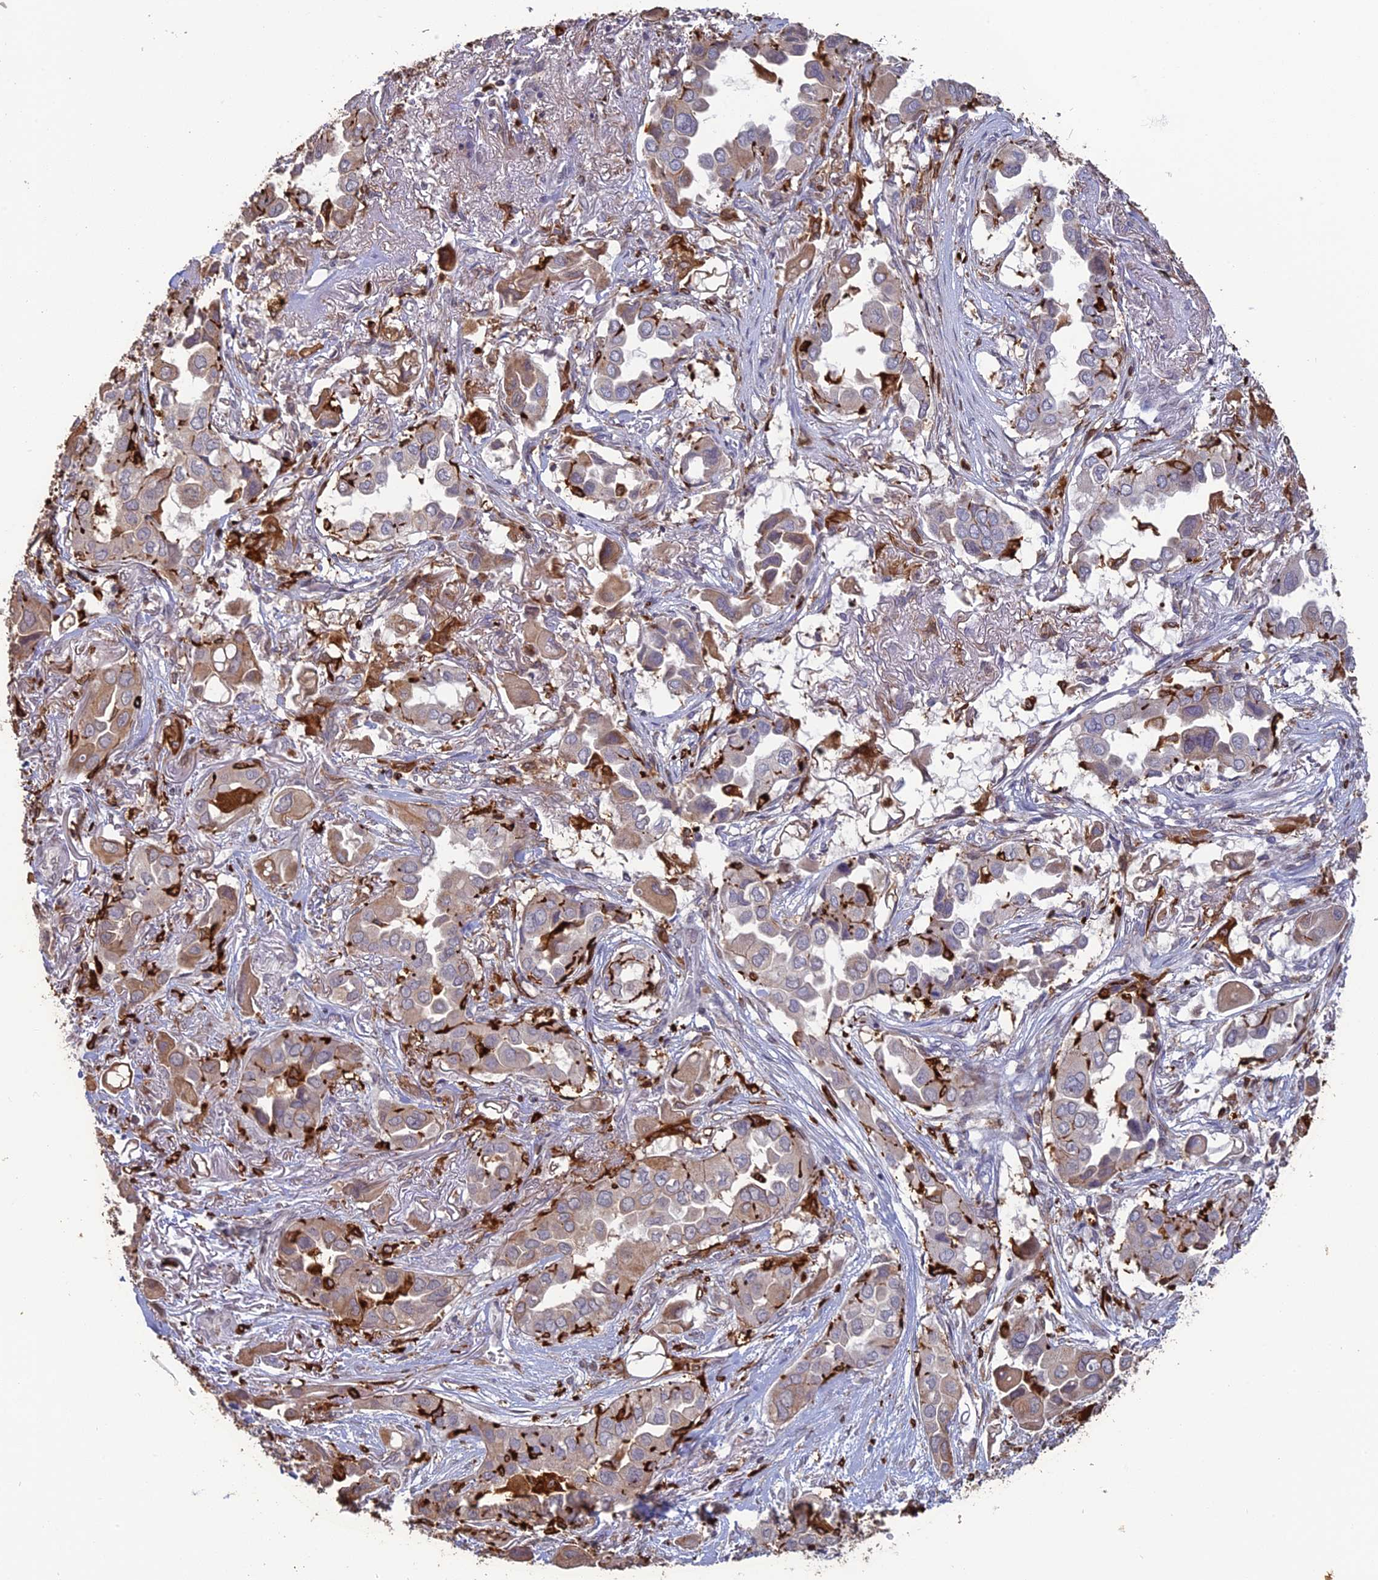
{"staining": {"intensity": "weak", "quantity": "25%-75%", "location": "cytoplasmic/membranous"}, "tissue": "lung cancer", "cell_type": "Tumor cells", "image_type": "cancer", "snomed": [{"axis": "morphology", "description": "Adenocarcinoma, NOS"}, {"axis": "topography", "description": "Lung"}], "caption": "High-magnification brightfield microscopy of lung adenocarcinoma stained with DAB (3,3'-diaminobenzidine) (brown) and counterstained with hematoxylin (blue). tumor cells exhibit weak cytoplasmic/membranous positivity is present in approximately25%-75% of cells.", "gene": "APOBR", "patient": {"sex": "female", "age": 76}}